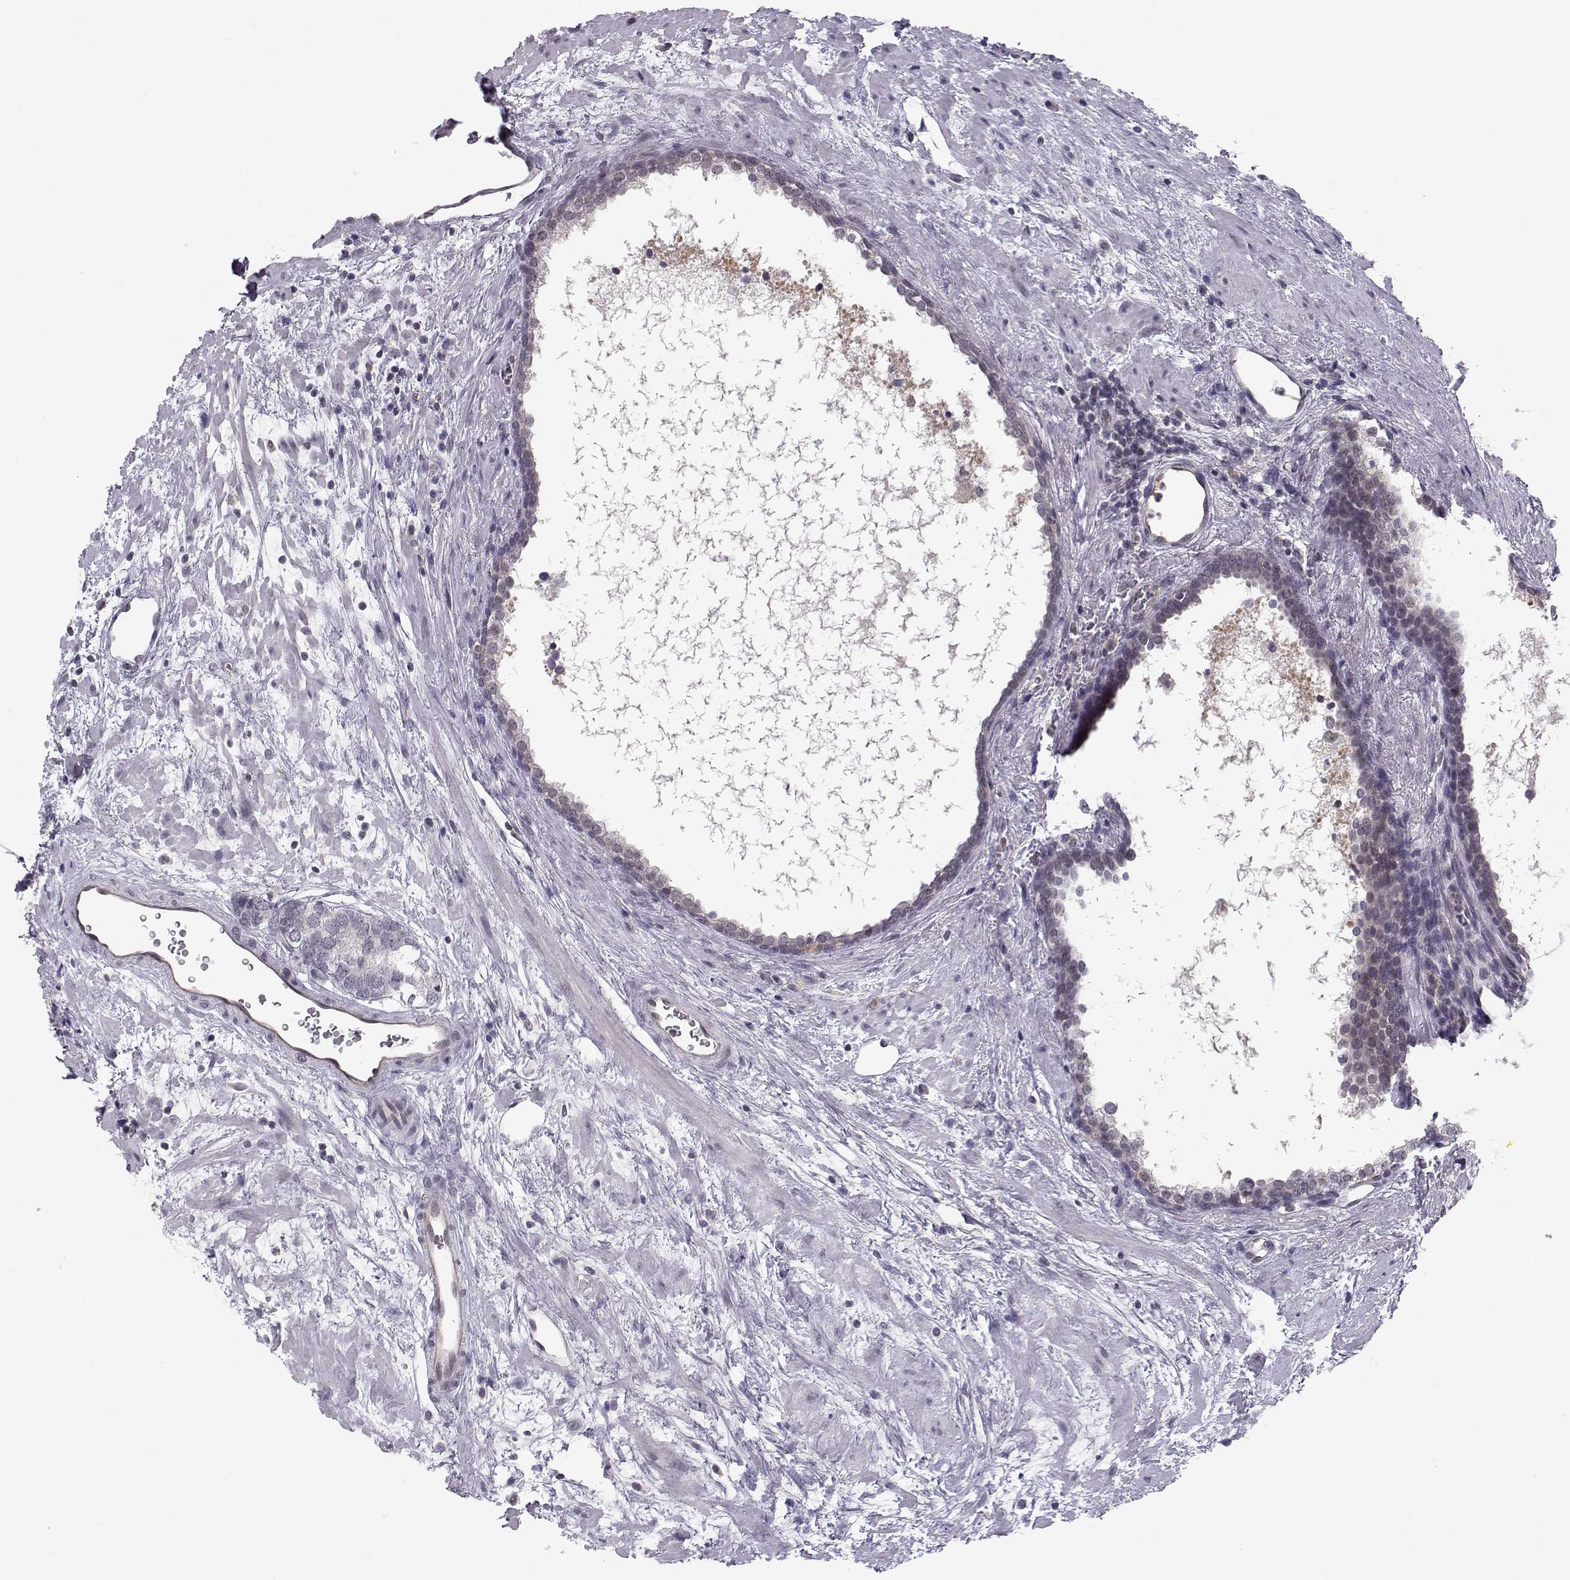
{"staining": {"intensity": "negative", "quantity": "none", "location": "none"}, "tissue": "prostate cancer", "cell_type": "Tumor cells", "image_type": "cancer", "snomed": [{"axis": "morphology", "description": "Adenocarcinoma, NOS"}, {"axis": "topography", "description": "Prostate and seminal vesicle, NOS"}], "caption": "High magnification brightfield microscopy of prostate adenocarcinoma stained with DAB (brown) and counterstained with hematoxylin (blue): tumor cells show no significant staining. (DAB (3,3'-diaminobenzidine) immunohistochemistry with hematoxylin counter stain).", "gene": "KIF13B", "patient": {"sex": "male", "age": 63}}